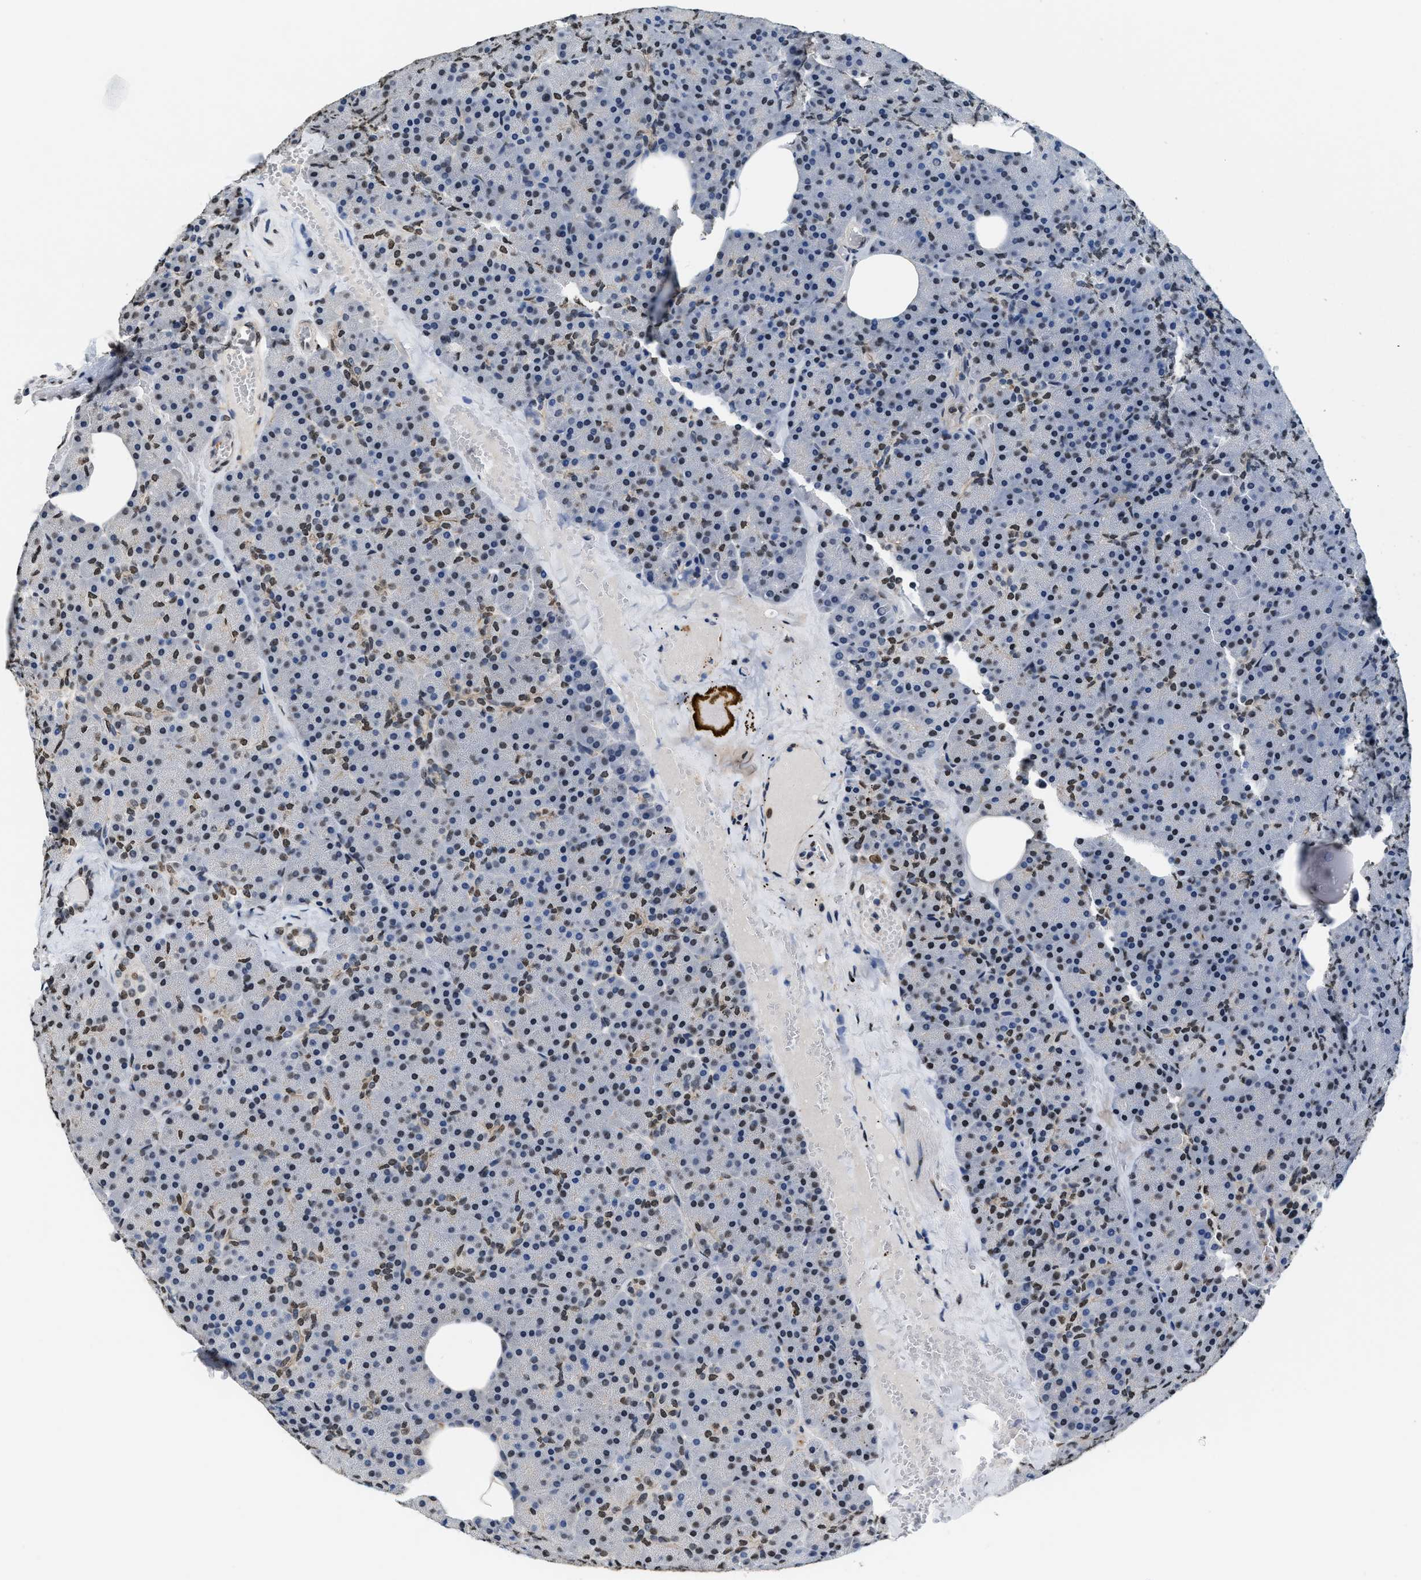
{"staining": {"intensity": "moderate", "quantity": "25%-75%", "location": "nuclear"}, "tissue": "pancreas", "cell_type": "Exocrine glandular cells", "image_type": "normal", "snomed": [{"axis": "morphology", "description": "Normal tissue, NOS"}, {"axis": "morphology", "description": "Carcinoid, malignant, NOS"}, {"axis": "topography", "description": "Pancreas"}], "caption": "Exocrine glandular cells display medium levels of moderate nuclear expression in approximately 25%-75% of cells in benign pancreas.", "gene": "SUPT16H", "patient": {"sex": "female", "age": 35}}